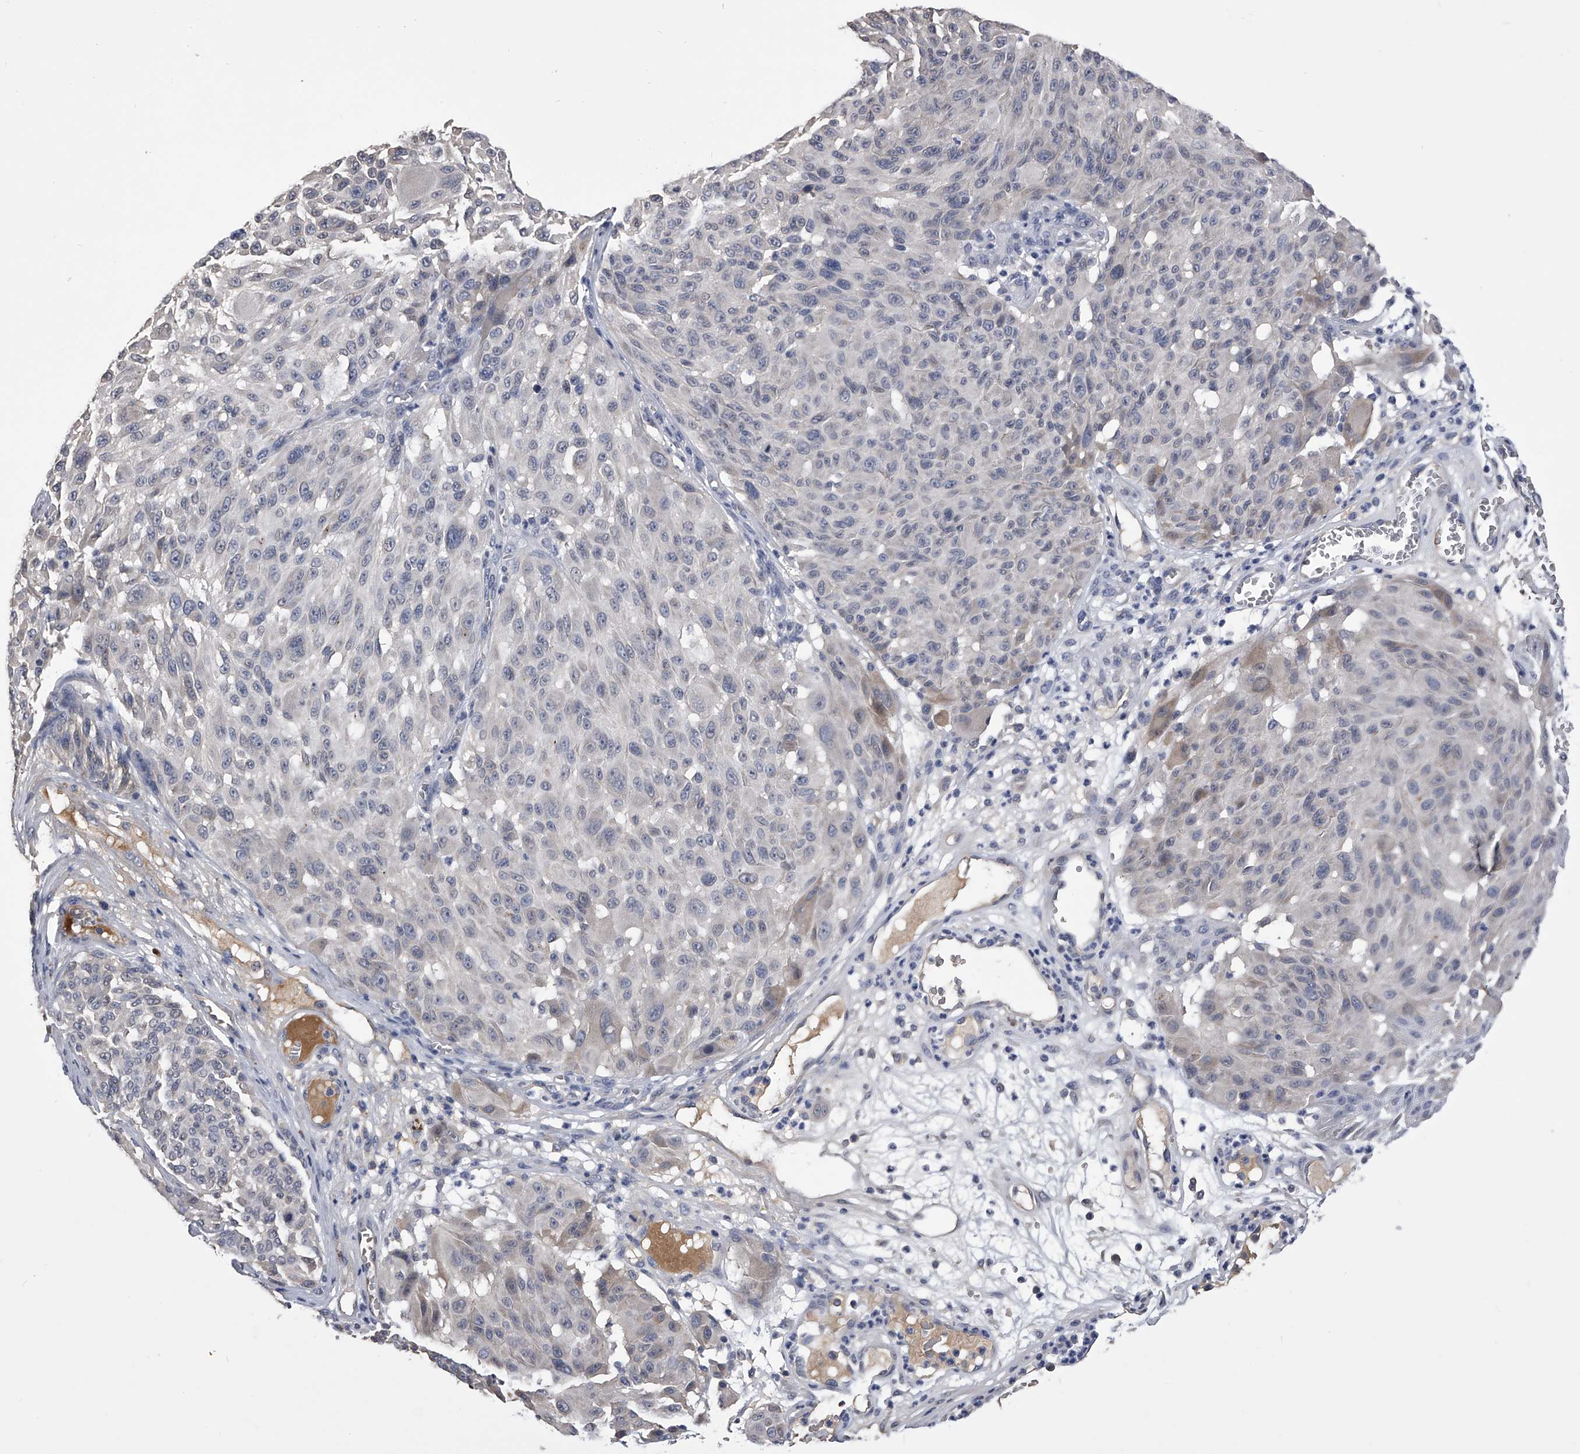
{"staining": {"intensity": "negative", "quantity": "none", "location": "none"}, "tissue": "melanoma", "cell_type": "Tumor cells", "image_type": "cancer", "snomed": [{"axis": "morphology", "description": "Malignant melanoma, NOS"}, {"axis": "topography", "description": "Skin"}], "caption": "An image of melanoma stained for a protein shows no brown staining in tumor cells. (IHC, brightfield microscopy, high magnification).", "gene": "MDN1", "patient": {"sex": "male", "age": 83}}